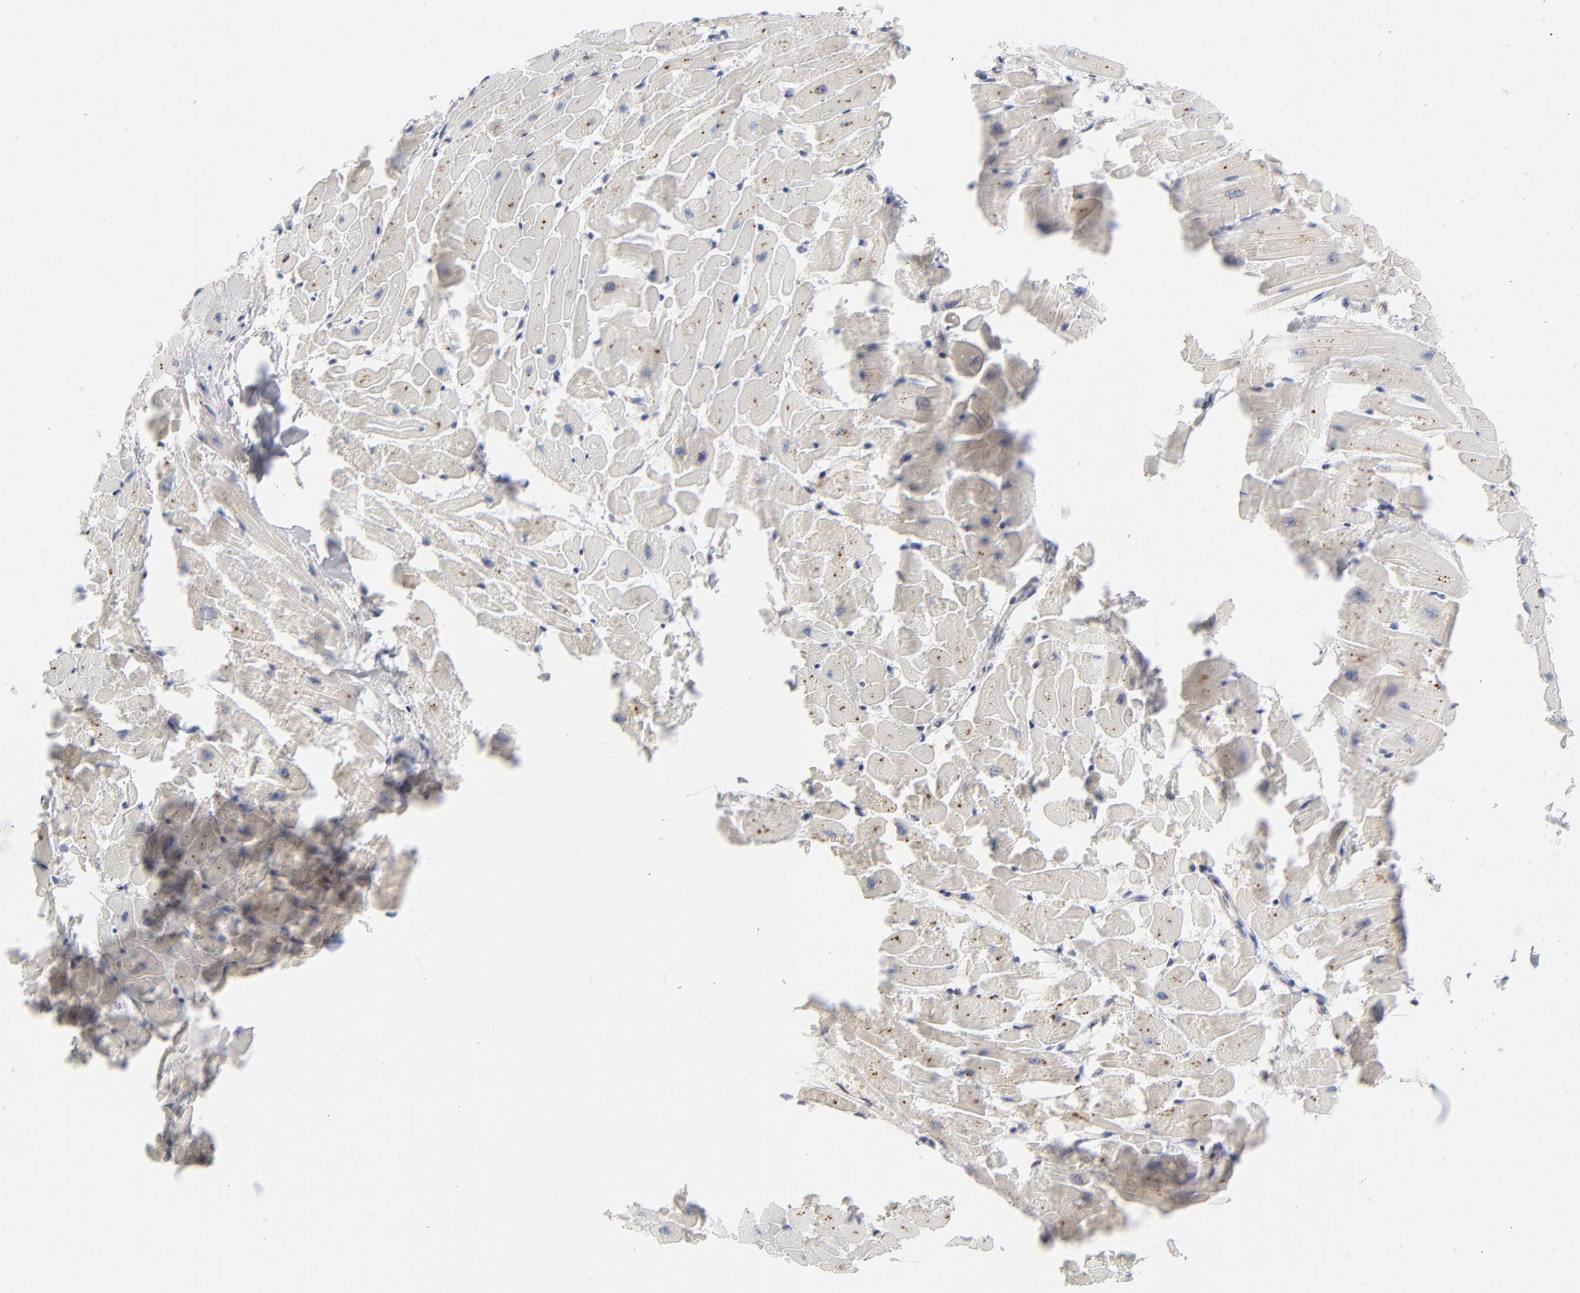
{"staining": {"intensity": "negative", "quantity": "none", "location": "none"}, "tissue": "heart muscle", "cell_type": "Cardiomyocytes", "image_type": "normal", "snomed": [{"axis": "morphology", "description": "Normal tissue, NOS"}, {"axis": "topography", "description": "Heart"}], "caption": "Protein analysis of unremarkable heart muscle reveals no significant staining in cardiomyocytes. The staining is performed using DAB brown chromogen with nuclei counter-stained in using hematoxylin.", "gene": "ARRB1", "patient": {"sex": "female", "age": 19}}